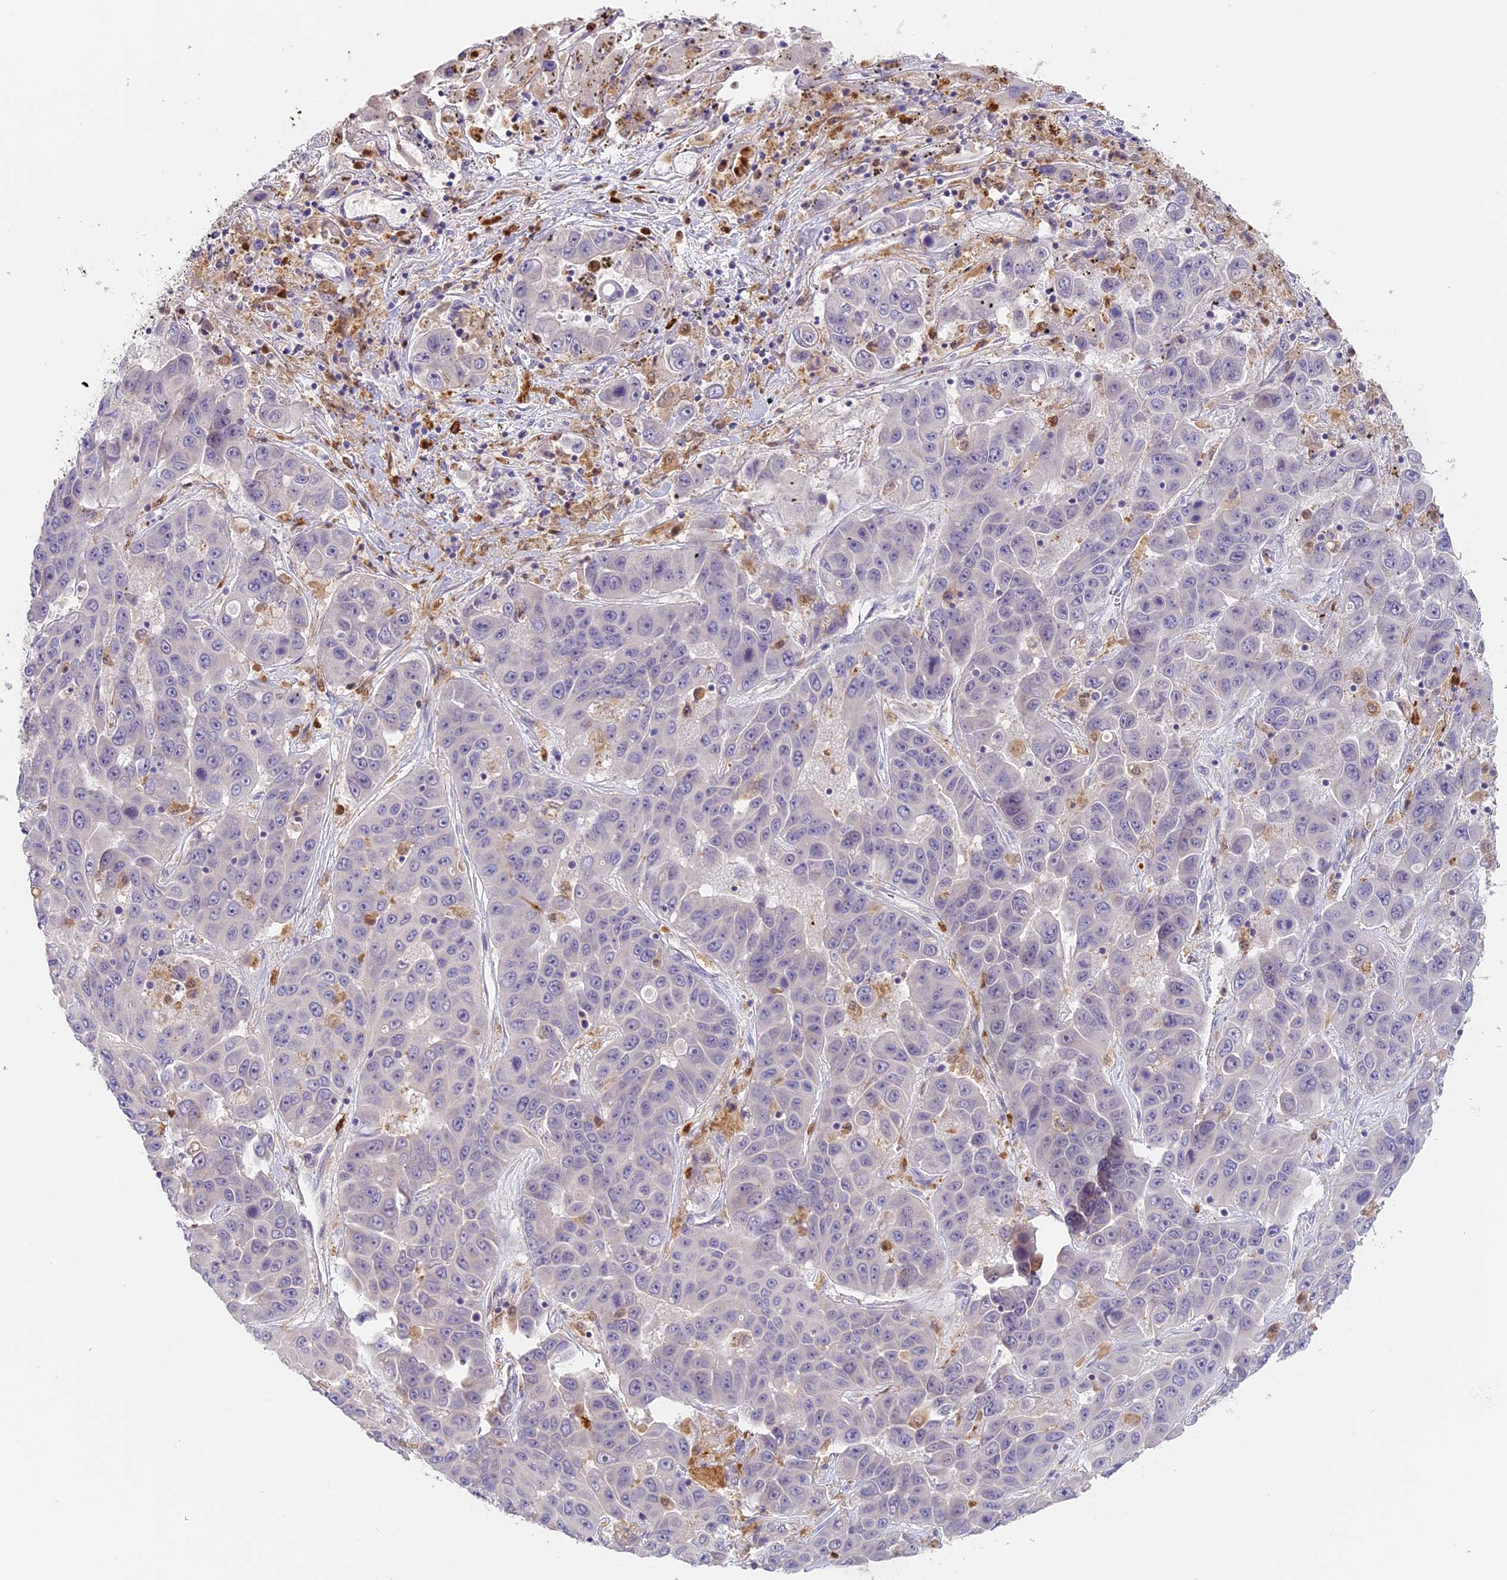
{"staining": {"intensity": "negative", "quantity": "none", "location": "none"}, "tissue": "liver cancer", "cell_type": "Tumor cells", "image_type": "cancer", "snomed": [{"axis": "morphology", "description": "Cholangiocarcinoma"}, {"axis": "topography", "description": "Liver"}], "caption": "A high-resolution photomicrograph shows immunohistochemistry (IHC) staining of liver cancer (cholangiocarcinoma), which demonstrates no significant positivity in tumor cells.", "gene": "NCF4", "patient": {"sex": "female", "age": 52}}